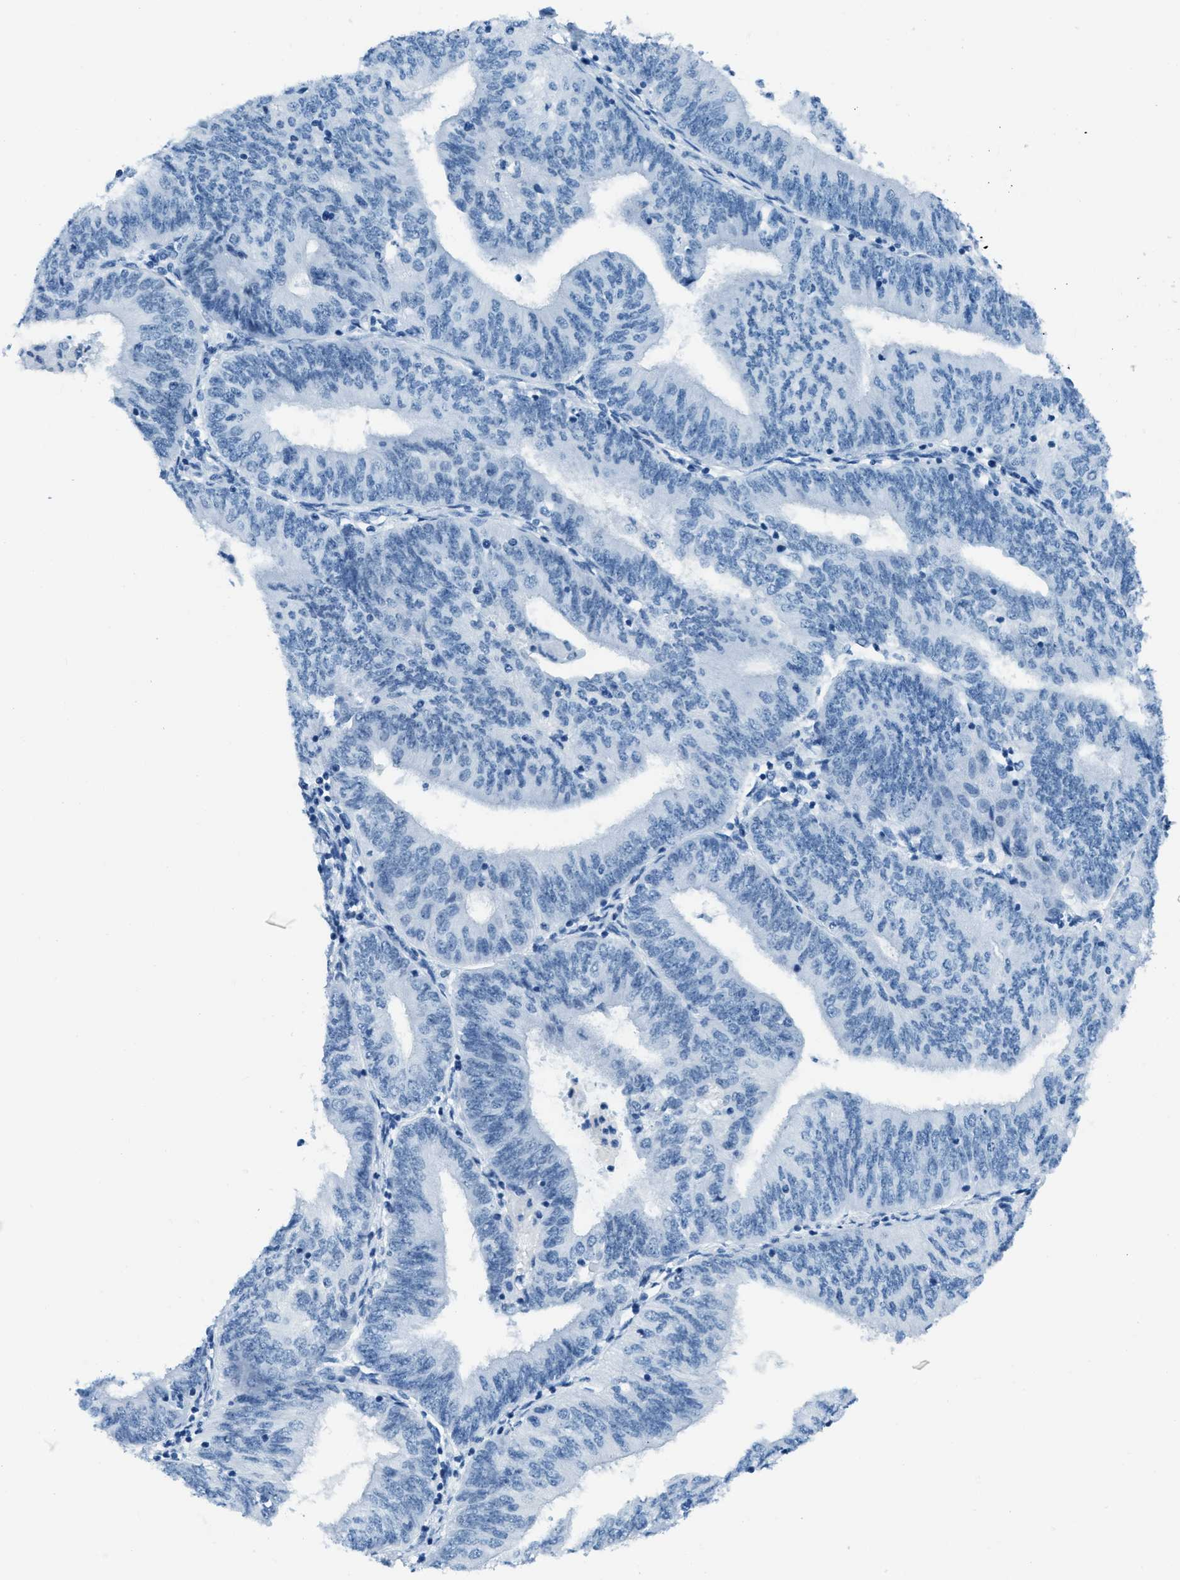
{"staining": {"intensity": "negative", "quantity": "none", "location": "none"}, "tissue": "endometrial cancer", "cell_type": "Tumor cells", "image_type": "cancer", "snomed": [{"axis": "morphology", "description": "Adenocarcinoma, NOS"}, {"axis": "topography", "description": "Endometrium"}], "caption": "High power microscopy photomicrograph of an immunohistochemistry (IHC) histopathology image of endometrial cancer (adenocarcinoma), revealing no significant positivity in tumor cells.", "gene": "PLA2G2A", "patient": {"sex": "female", "age": 58}}